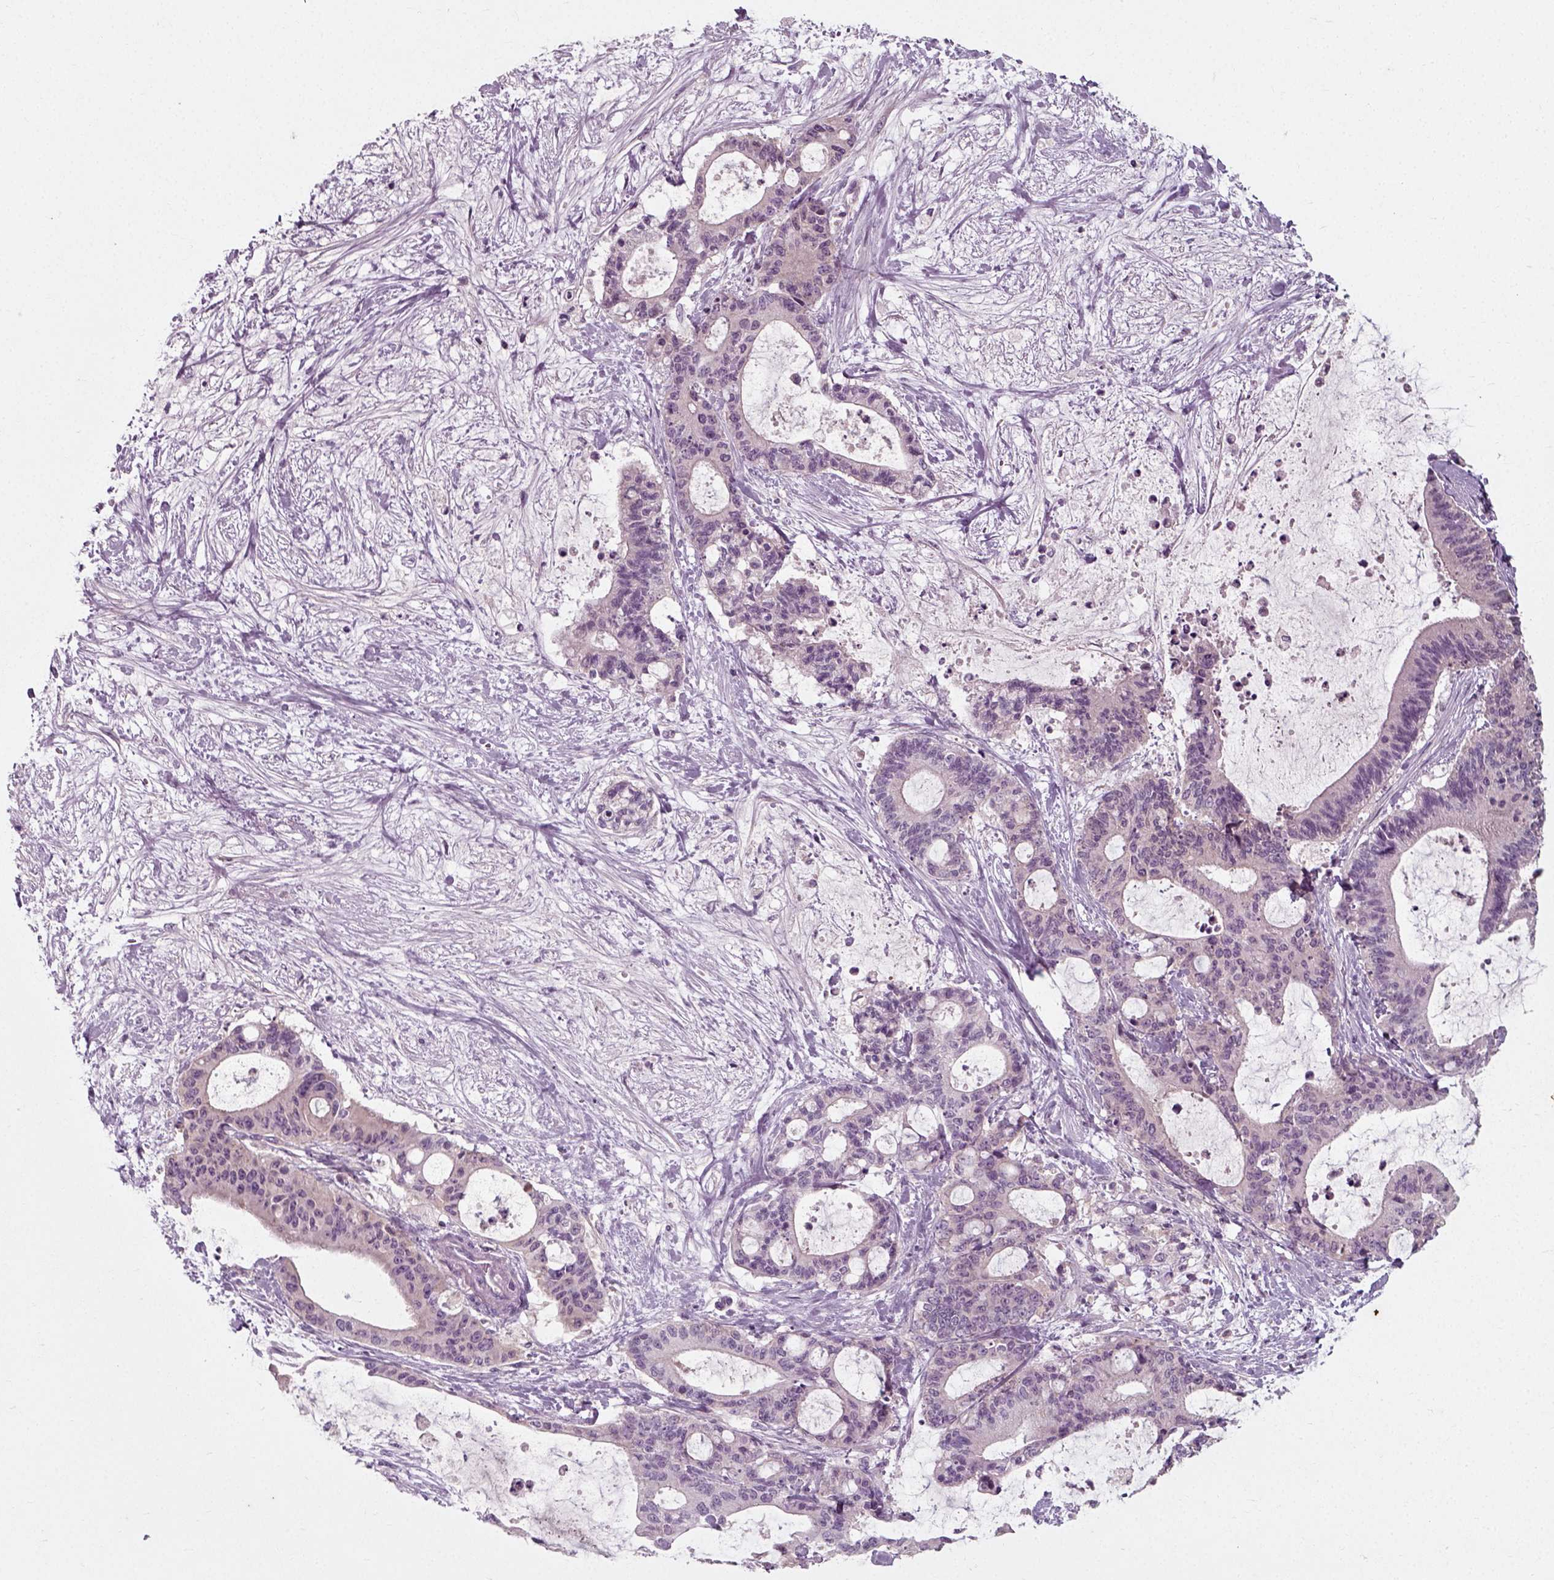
{"staining": {"intensity": "negative", "quantity": "none", "location": "none"}, "tissue": "liver cancer", "cell_type": "Tumor cells", "image_type": "cancer", "snomed": [{"axis": "morphology", "description": "Cholangiocarcinoma"}, {"axis": "topography", "description": "Liver"}], "caption": "An immunohistochemistry (IHC) histopathology image of liver cancer is shown. There is no staining in tumor cells of liver cancer.", "gene": "RND2", "patient": {"sex": "female", "age": 73}}